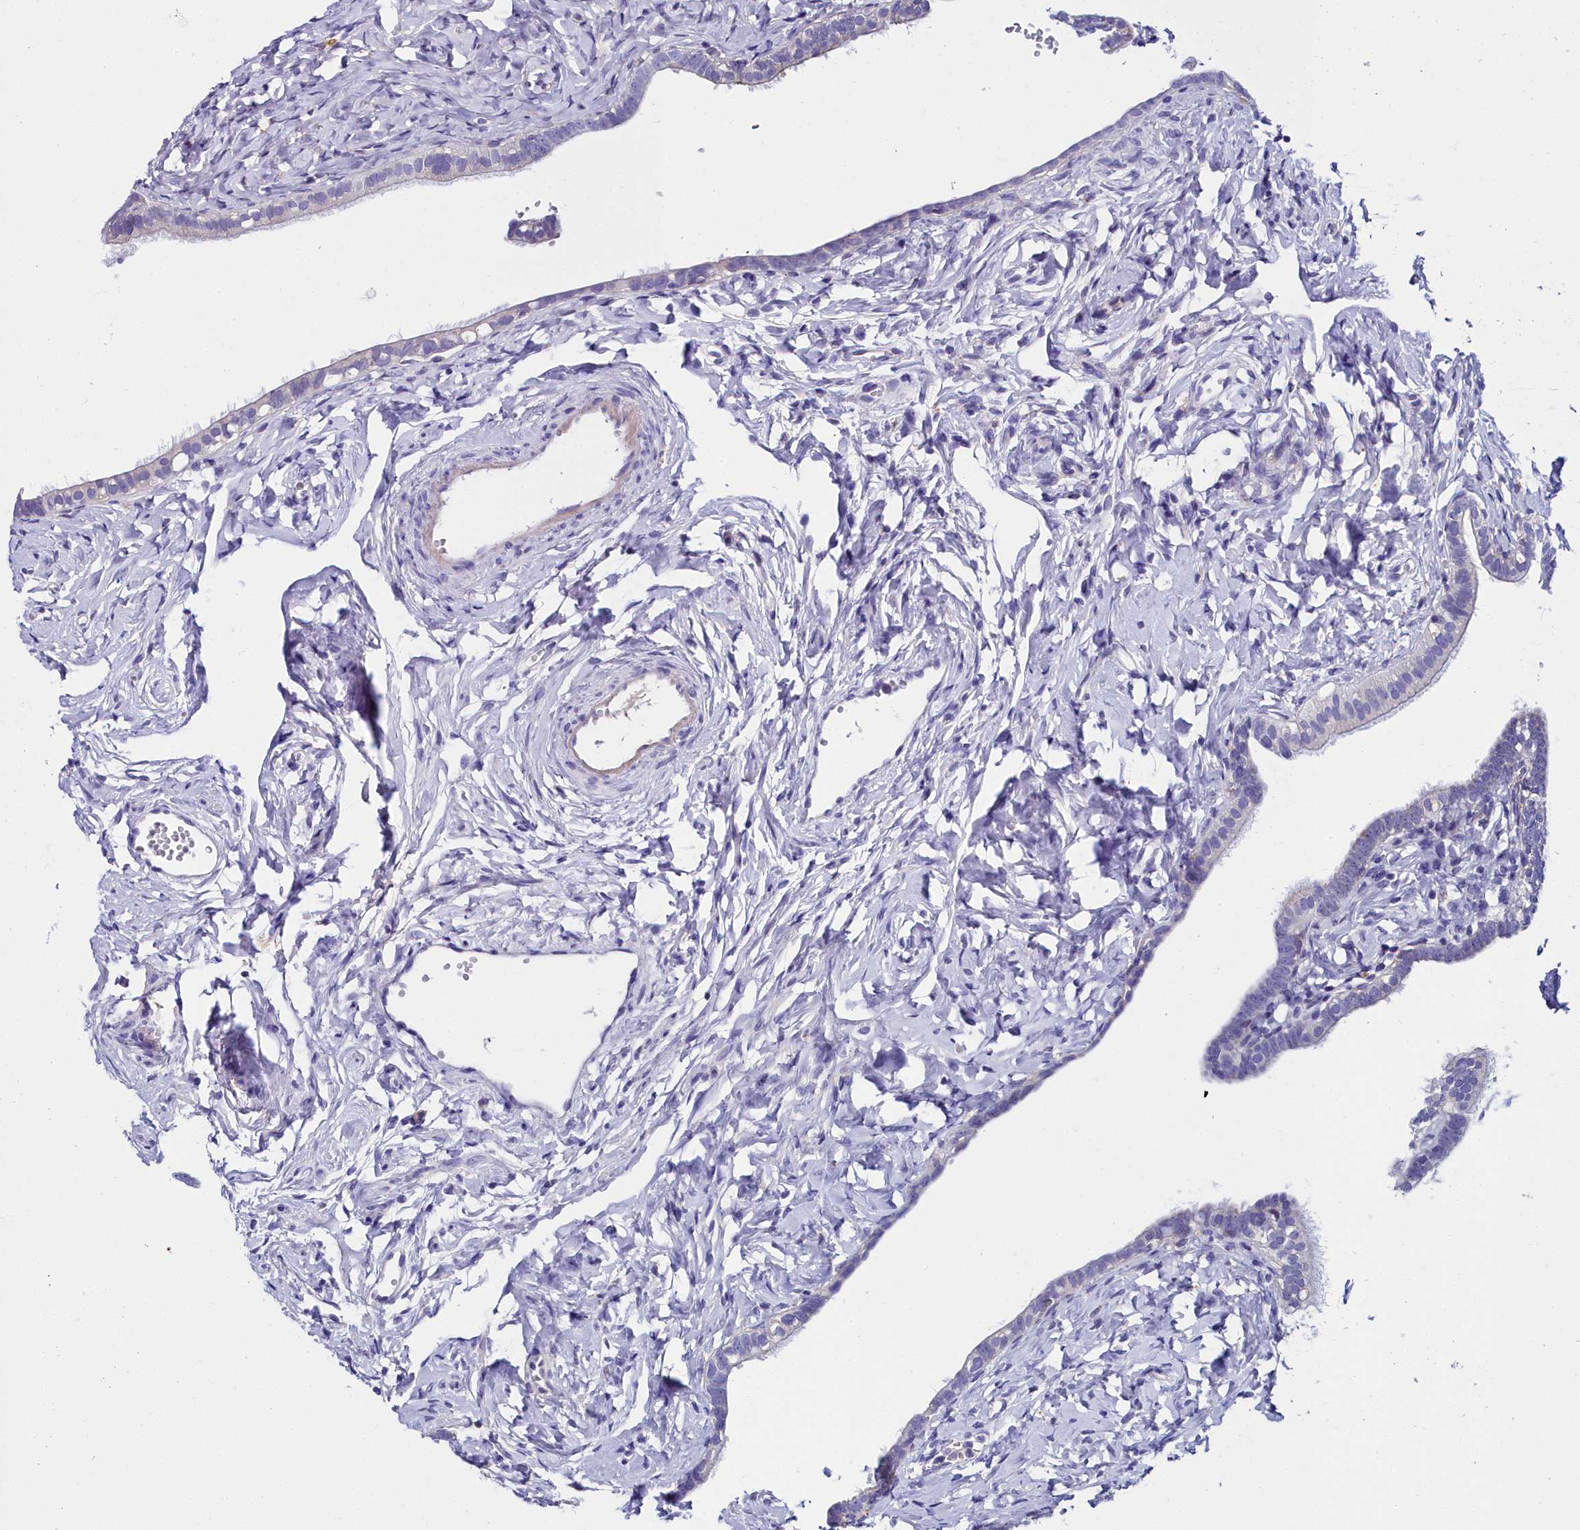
{"staining": {"intensity": "negative", "quantity": "none", "location": "none"}, "tissue": "fallopian tube", "cell_type": "Glandular cells", "image_type": "normal", "snomed": [{"axis": "morphology", "description": "Normal tissue, NOS"}, {"axis": "topography", "description": "Fallopian tube"}], "caption": "Fallopian tube was stained to show a protein in brown. There is no significant expression in glandular cells. The staining is performed using DAB (3,3'-diaminobenzidine) brown chromogen with nuclei counter-stained in using hematoxylin.", "gene": "ELAPOR2", "patient": {"sex": "female", "age": 66}}